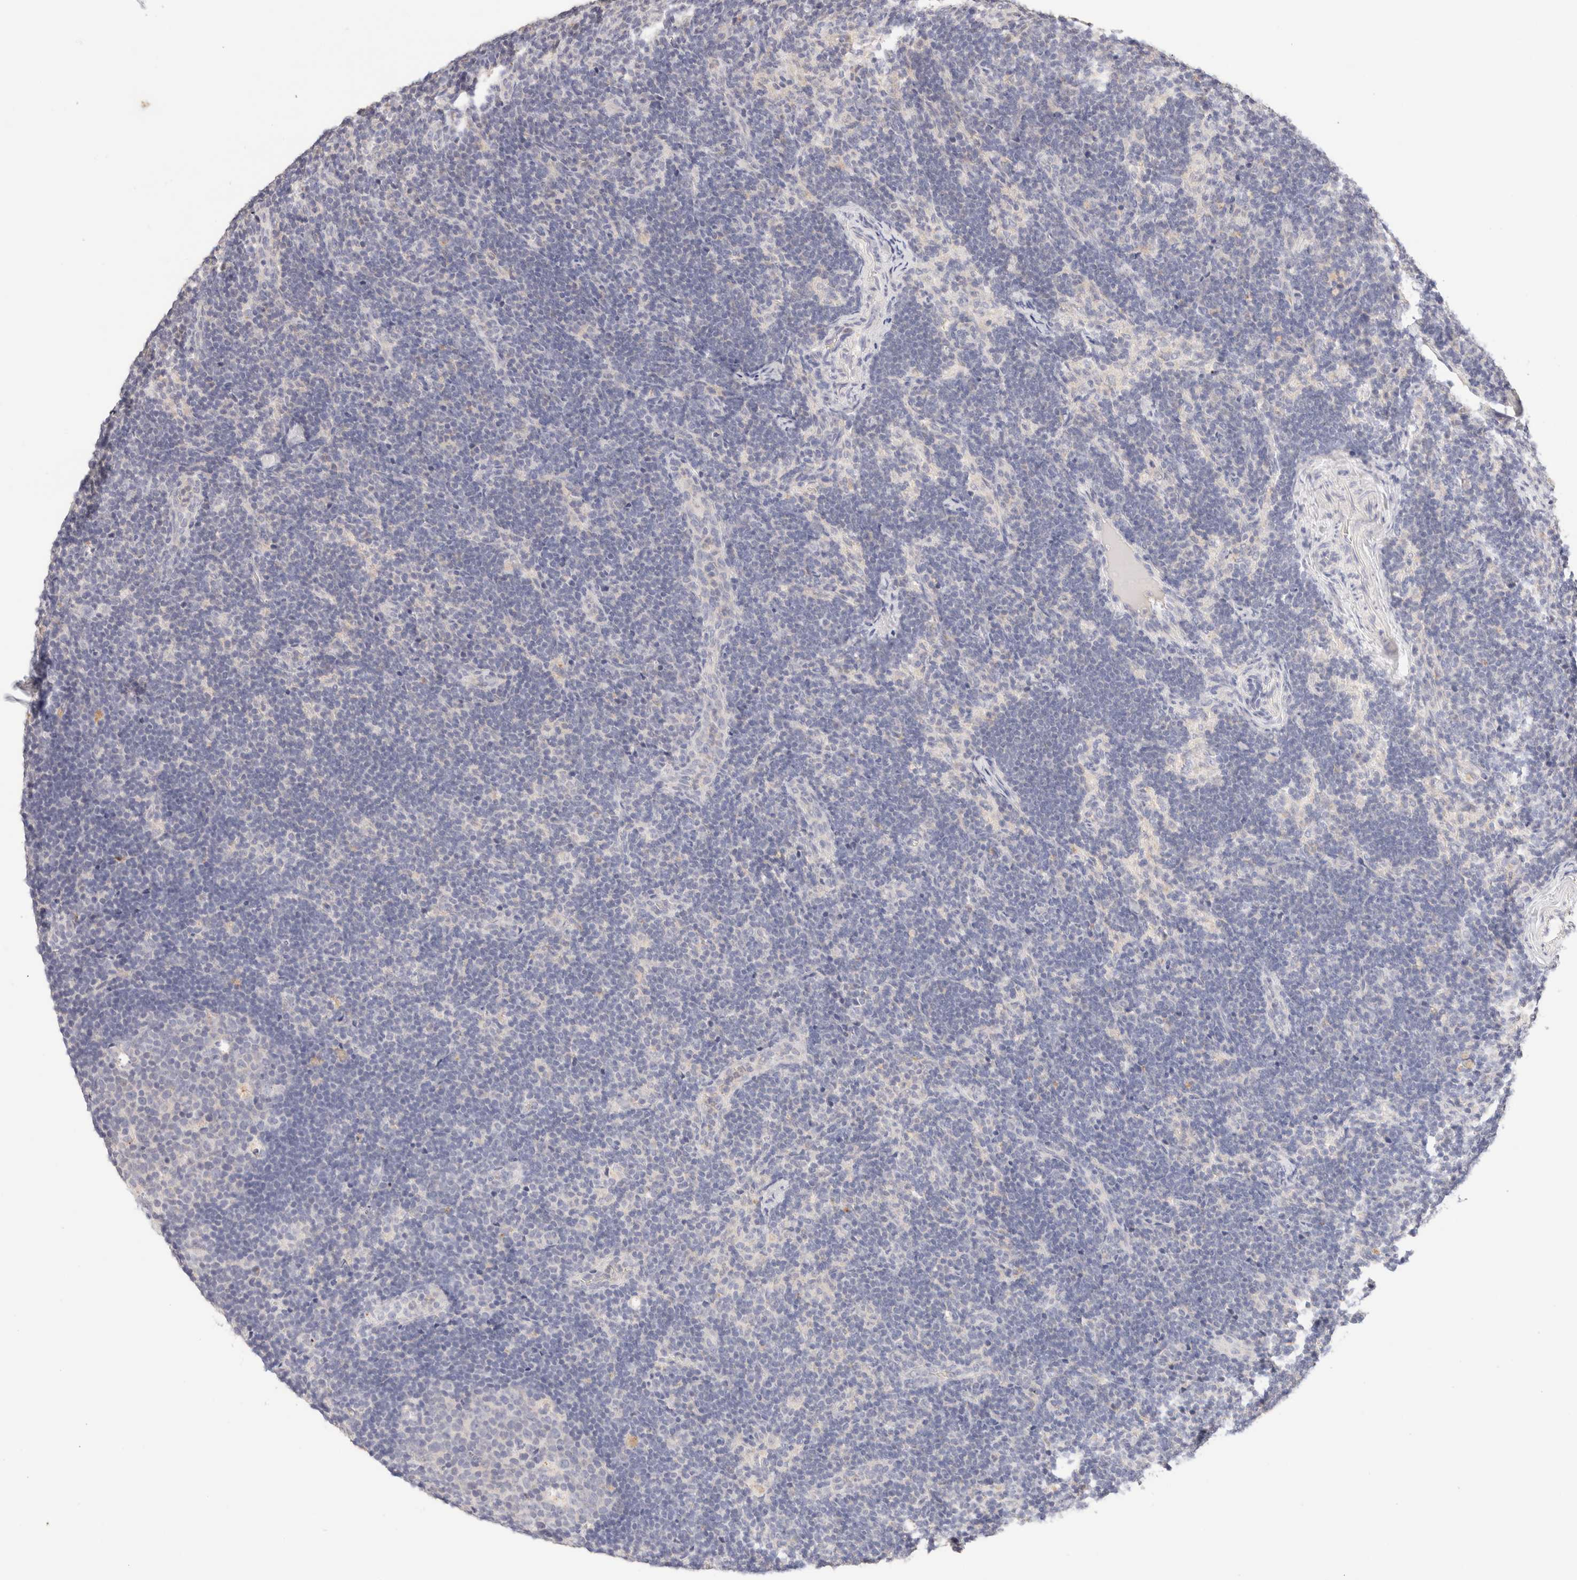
{"staining": {"intensity": "negative", "quantity": "none", "location": "none"}, "tissue": "lymph node", "cell_type": "Germinal center cells", "image_type": "normal", "snomed": [{"axis": "morphology", "description": "Normal tissue, NOS"}, {"axis": "topography", "description": "Lymph node"}], "caption": "An image of human lymph node is negative for staining in germinal center cells.", "gene": "SCGB2A2", "patient": {"sex": "female", "age": 22}}